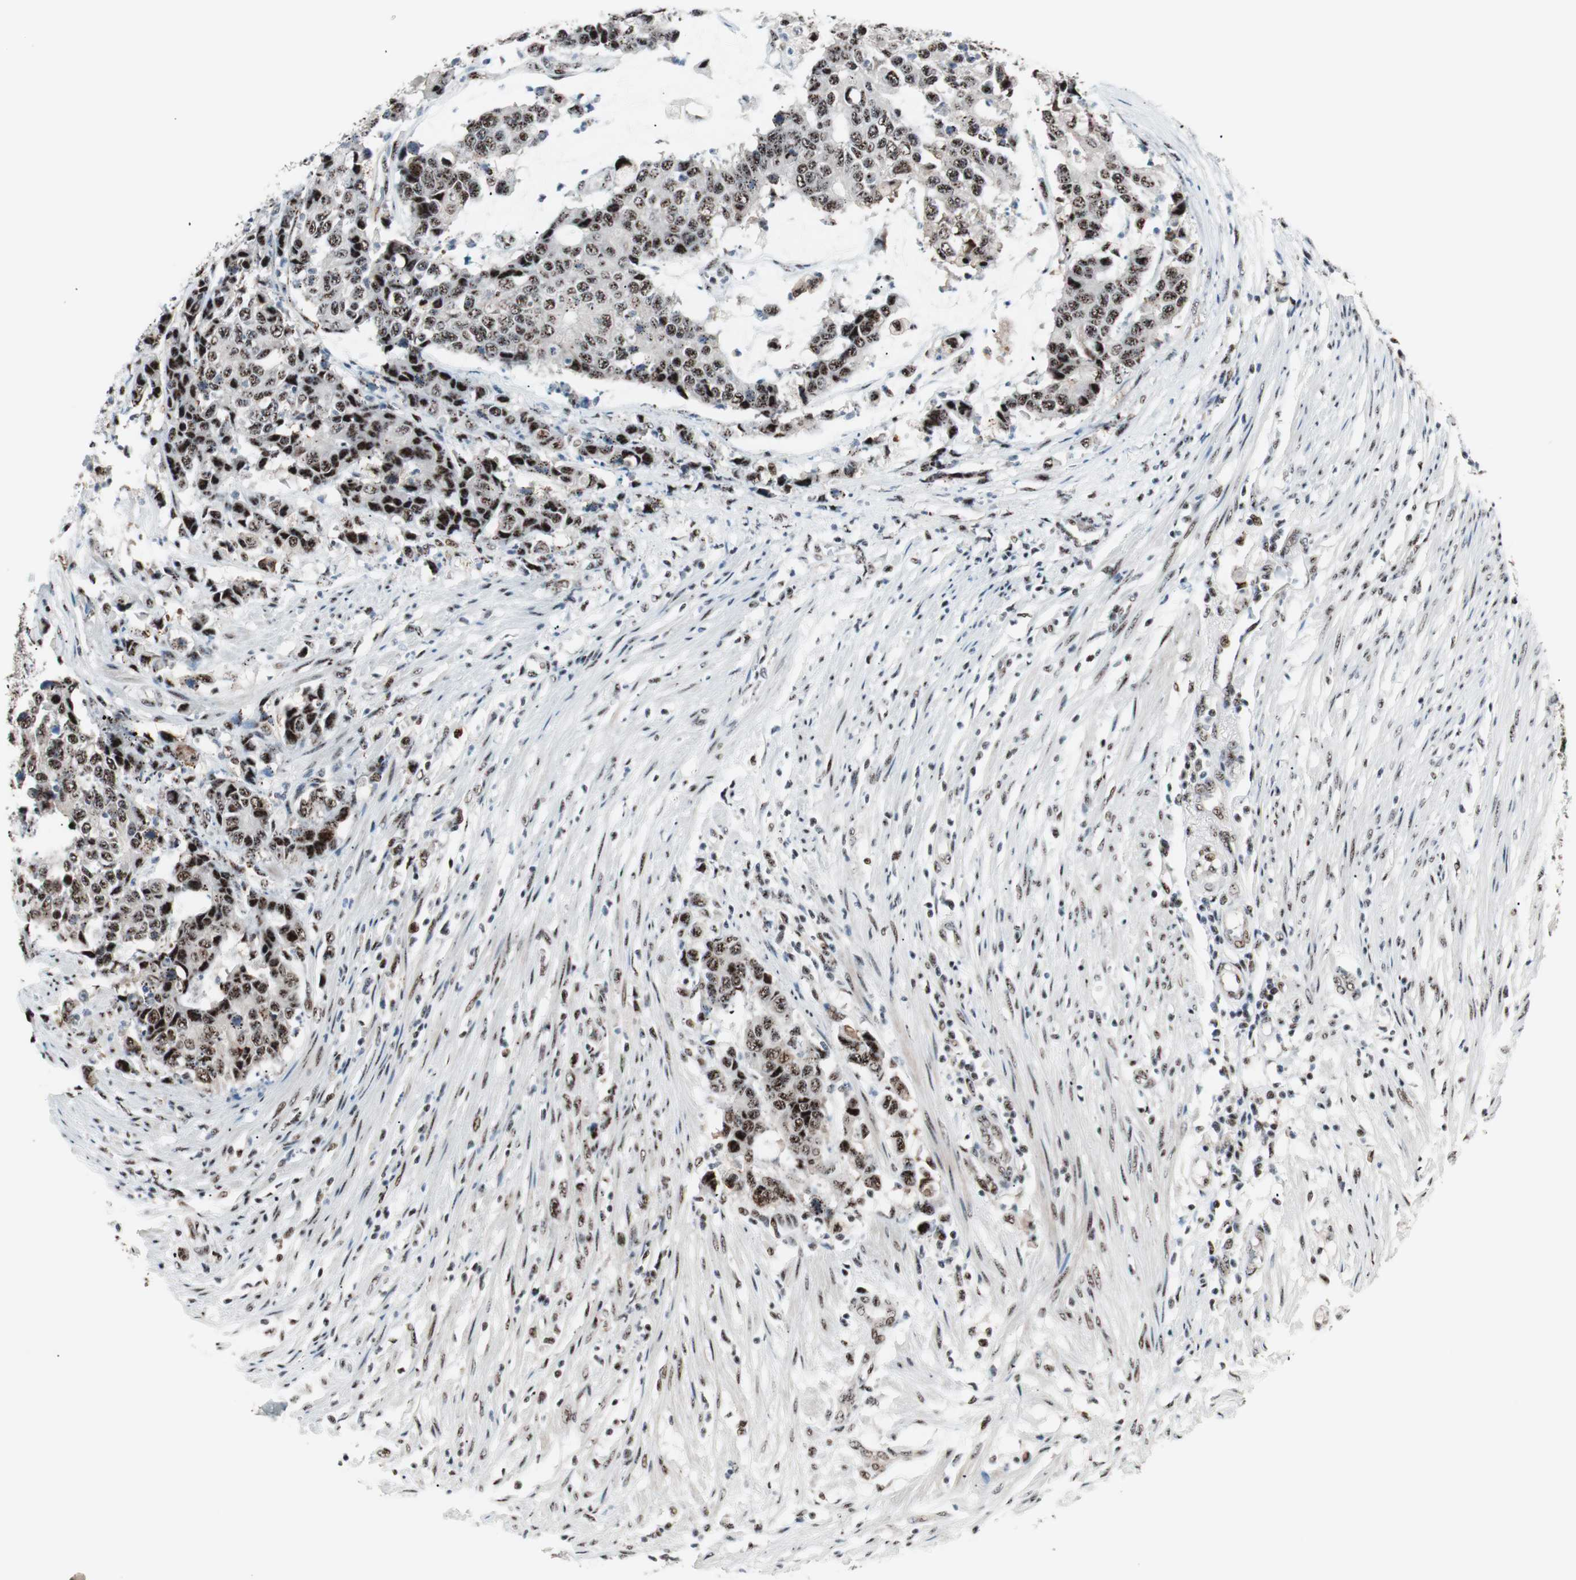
{"staining": {"intensity": "strong", "quantity": ">75%", "location": "nuclear"}, "tissue": "colorectal cancer", "cell_type": "Tumor cells", "image_type": "cancer", "snomed": [{"axis": "morphology", "description": "Adenocarcinoma, NOS"}, {"axis": "topography", "description": "Colon"}], "caption": "Immunohistochemical staining of human colorectal adenocarcinoma reveals high levels of strong nuclear protein positivity in about >75% of tumor cells.", "gene": "NR5A2", "patient": {"sex": "female", "age": 86}}